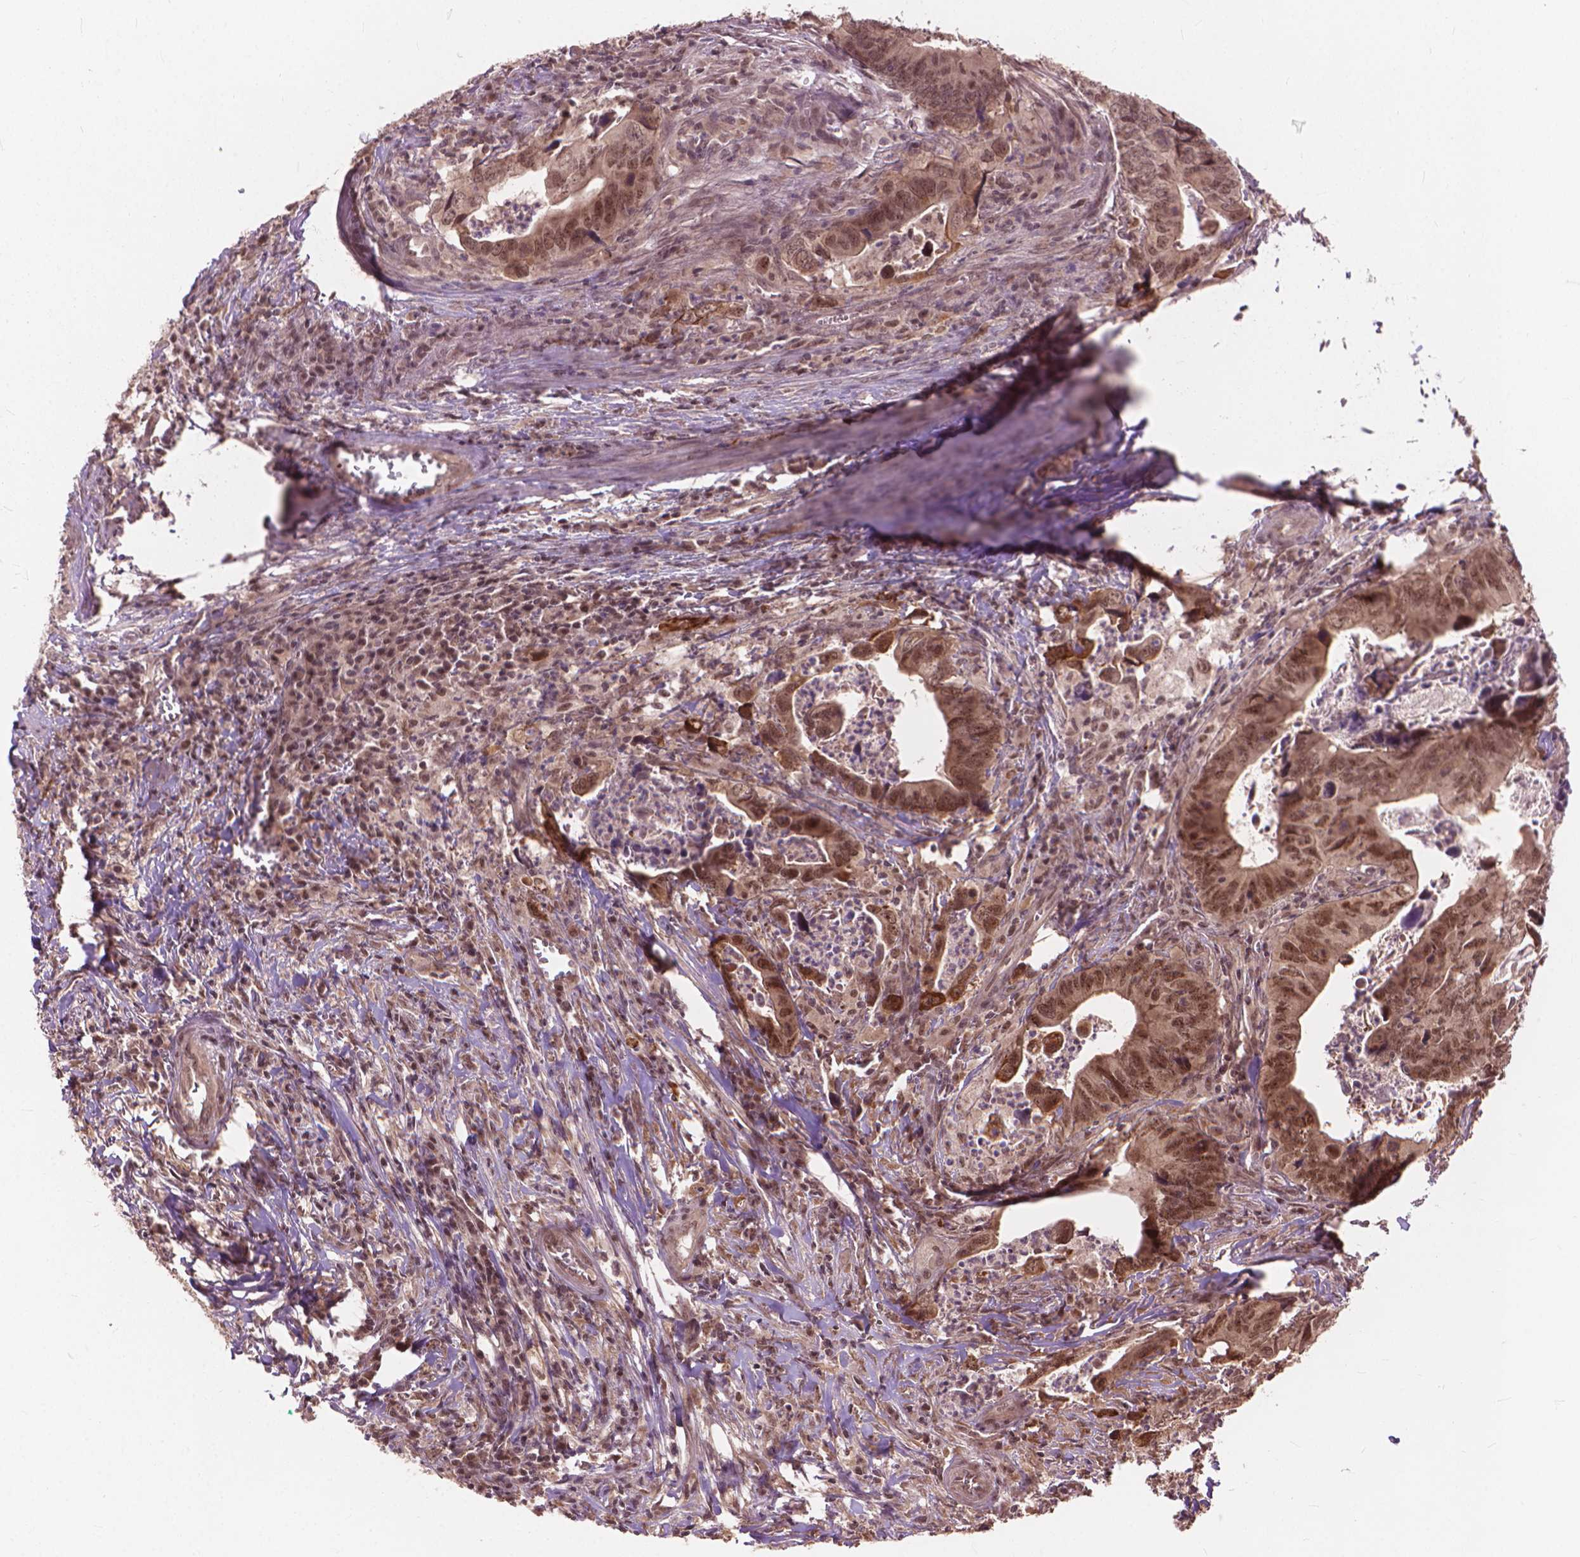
{"staining": {"intensity": "moderate", "quantity": ">75%", "location": "nuclear"}, "tissue": "colorectal cancer", "cell_type": "Tumor cells", "image_type": "cancer", "snomed": [{"axis": "morphology", "description": "Adenocarcinoma, NOS"}, {"axis": "topography", "description": "Colon"}], "caption": "Protein positivity by immunohistochemistry (IHC) demonstrates moderate nuclear expression in approximately >75% of tumor cells in colorectal cancer (adenocarcinoma).", "gene": "SSU72", "patient": {"sex": "female", "age": 82}}